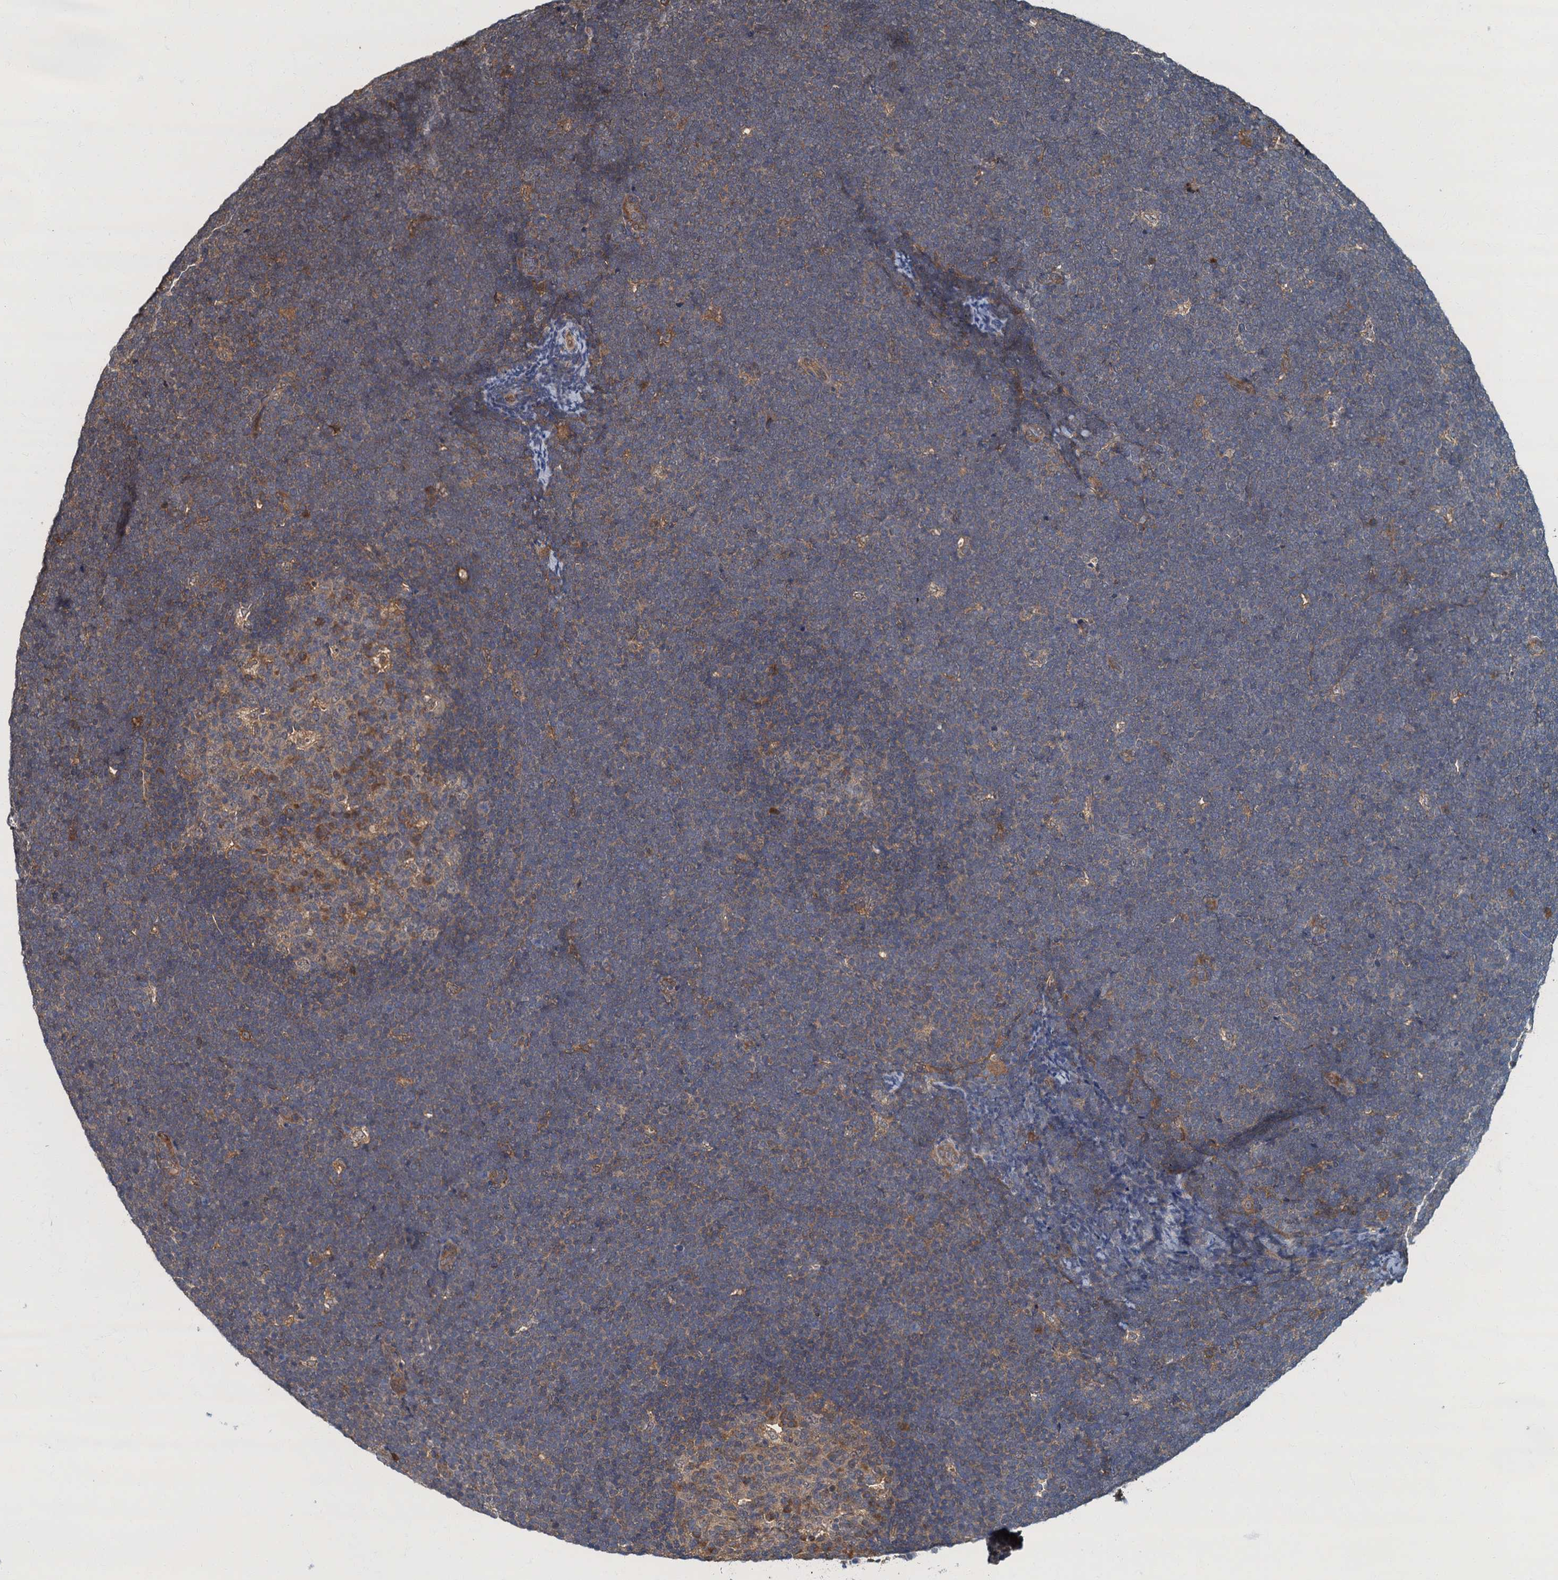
{"staining": {"intensity": "weak", "quantity": "25%-75%", "location": "cytoplasmic/membranous"}, "tissue": "lymphoma", "cell_type": "Tumor cells", "image_type": "cancer", "snomed": [{"axis": "morphology", "description": "Malignant lymphoma, non-Hodgkin's type, High grade"}, {"axis": "topography", "description": "Lymph node"}], "caption": "Lymphoma stained with DAB (3,3'-diaminobenzidine) immunohistochemistry (IHC) exhibits low levels of weak cytoplasmic/membranous staining in approximately 25%-75% of tumor cells.", "gene": "TBCK", "patient": {"sex": "male", "age": 13}}